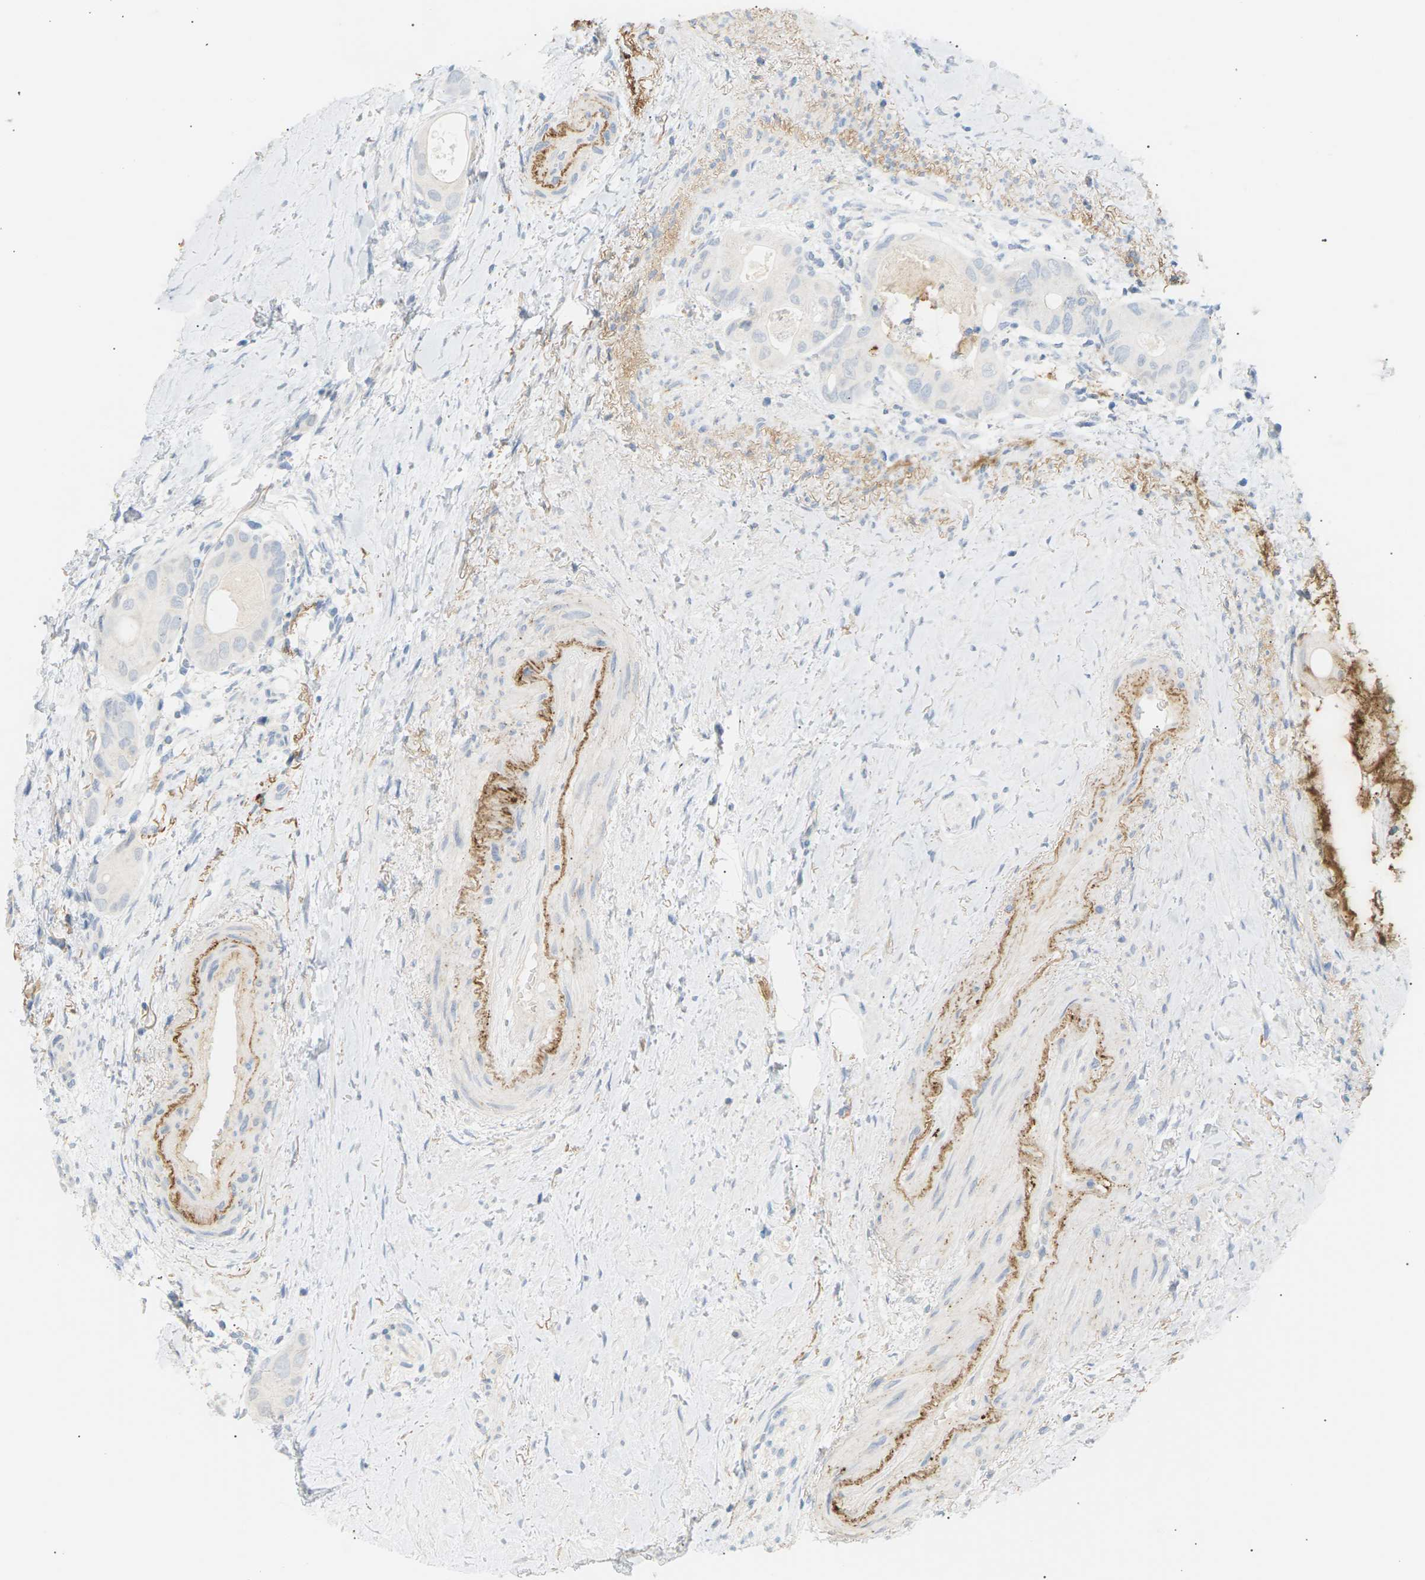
{"staining": {"intensity": "negative", "quantity": "none", "location": "none"}, "tissue": "colorectal cancer", "cell_type": "Tumor cells", "image_type": "cancer", "snomed": [{"axis": "morphology", "description": "Adenocarcinoma, NOS"}, {"axis": "topography", "description": "Rectum"}], "caption": "There is no significant expression in tumor cells of colorectal cancer.", "gene": "CLU", "patient": {"sex": "male", "age": 51}}